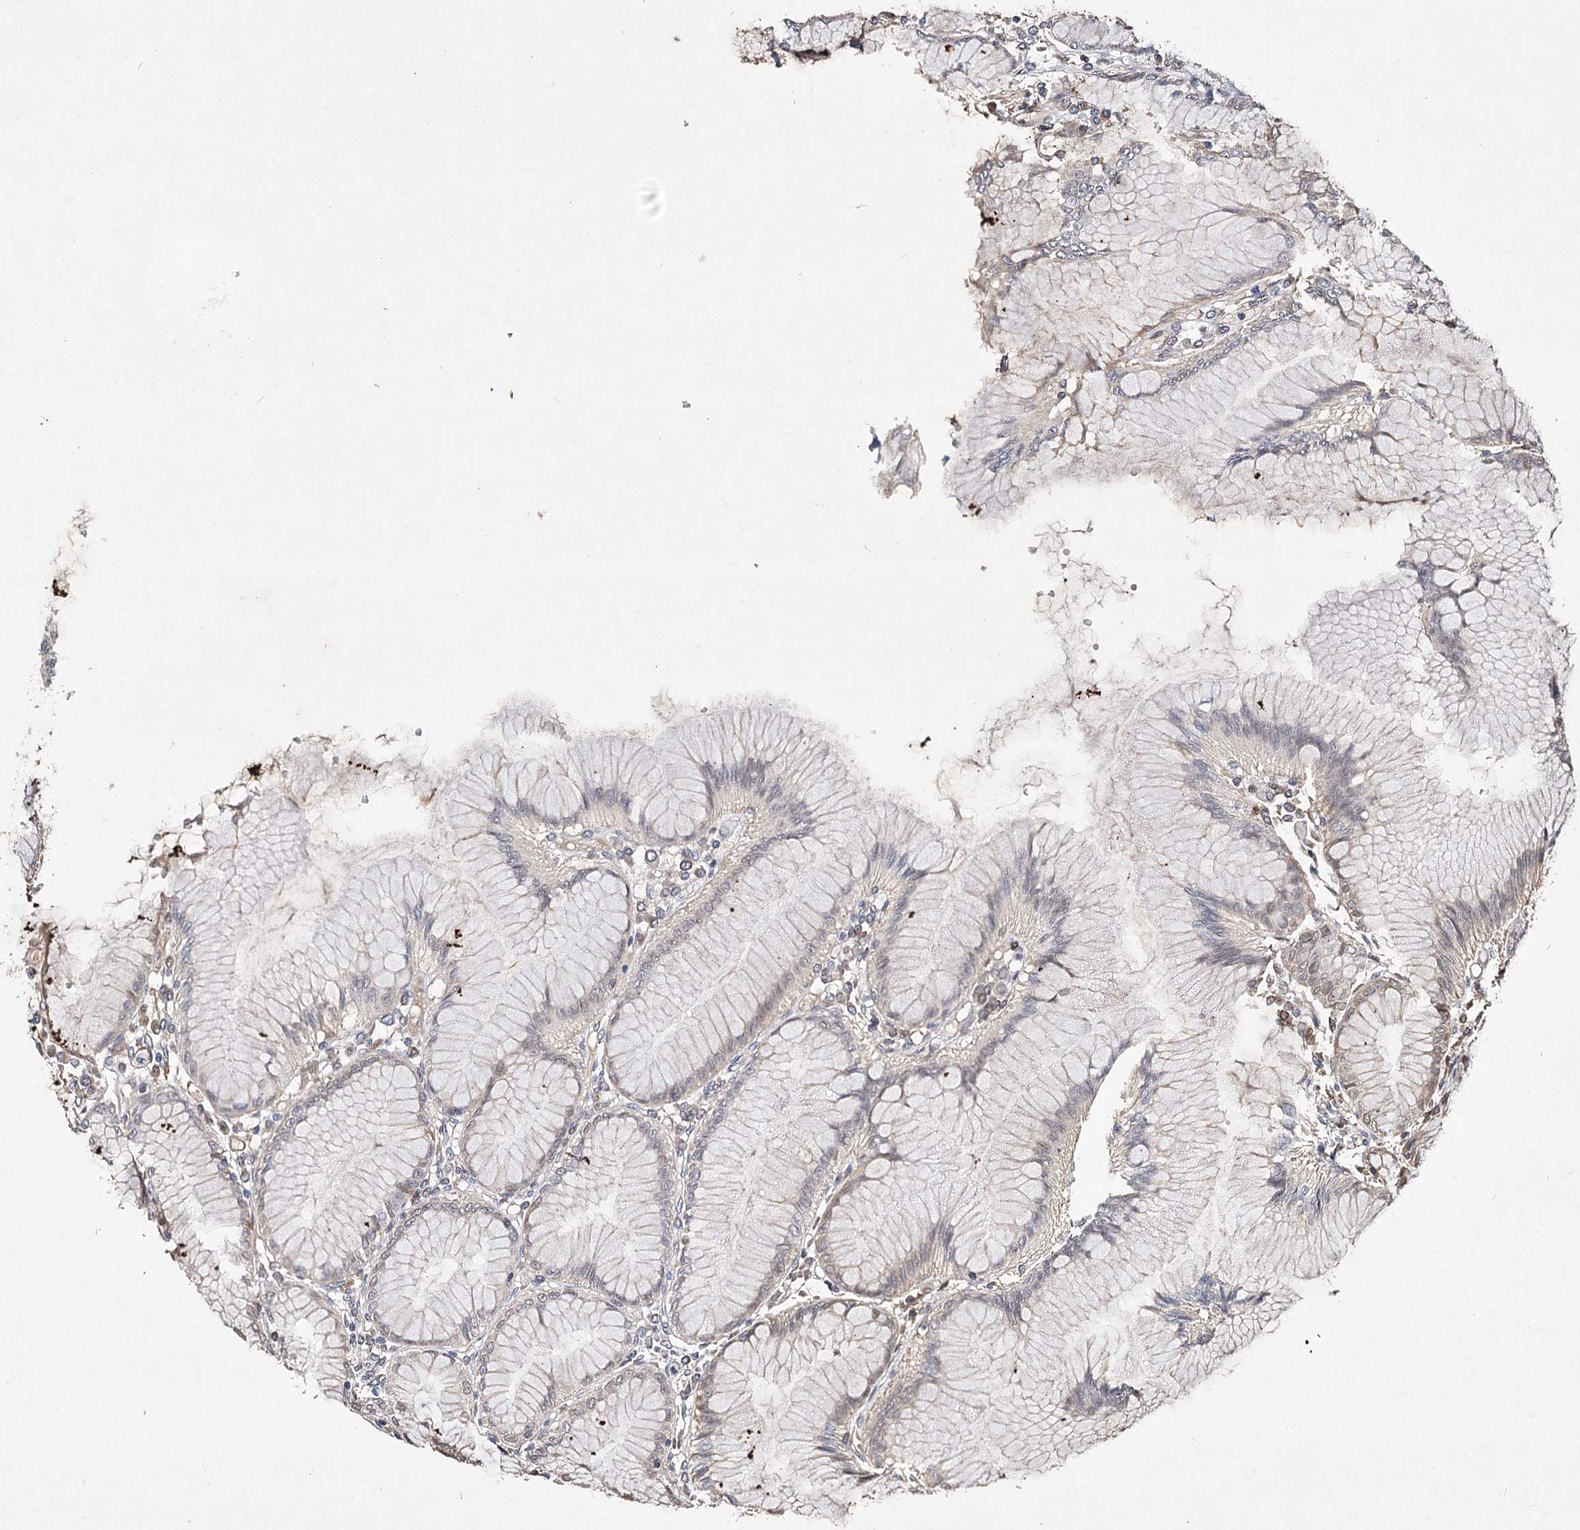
{"staining": {"intensity": "moderate", "quantity": ">75%", "location": "cytoplasmic/membranous,nuclear"}, "tissue": "stomach", "cell_type": "Glandular cells", "image_type": "normal", "snomed": [{"axis": "morphology", "description": "Normal tissue, NOS"}, {"axis": "topography", "description": "Stomach"}], "caption": "The micrograph displays staining of unremarkable stomach, revealing moderate cytoplasmic/membranous,nuclear protein positivity (brown color) within glandular cells.", "gene": "NOPCHAP1", "patient": {"sex": "female", "age": 57}}